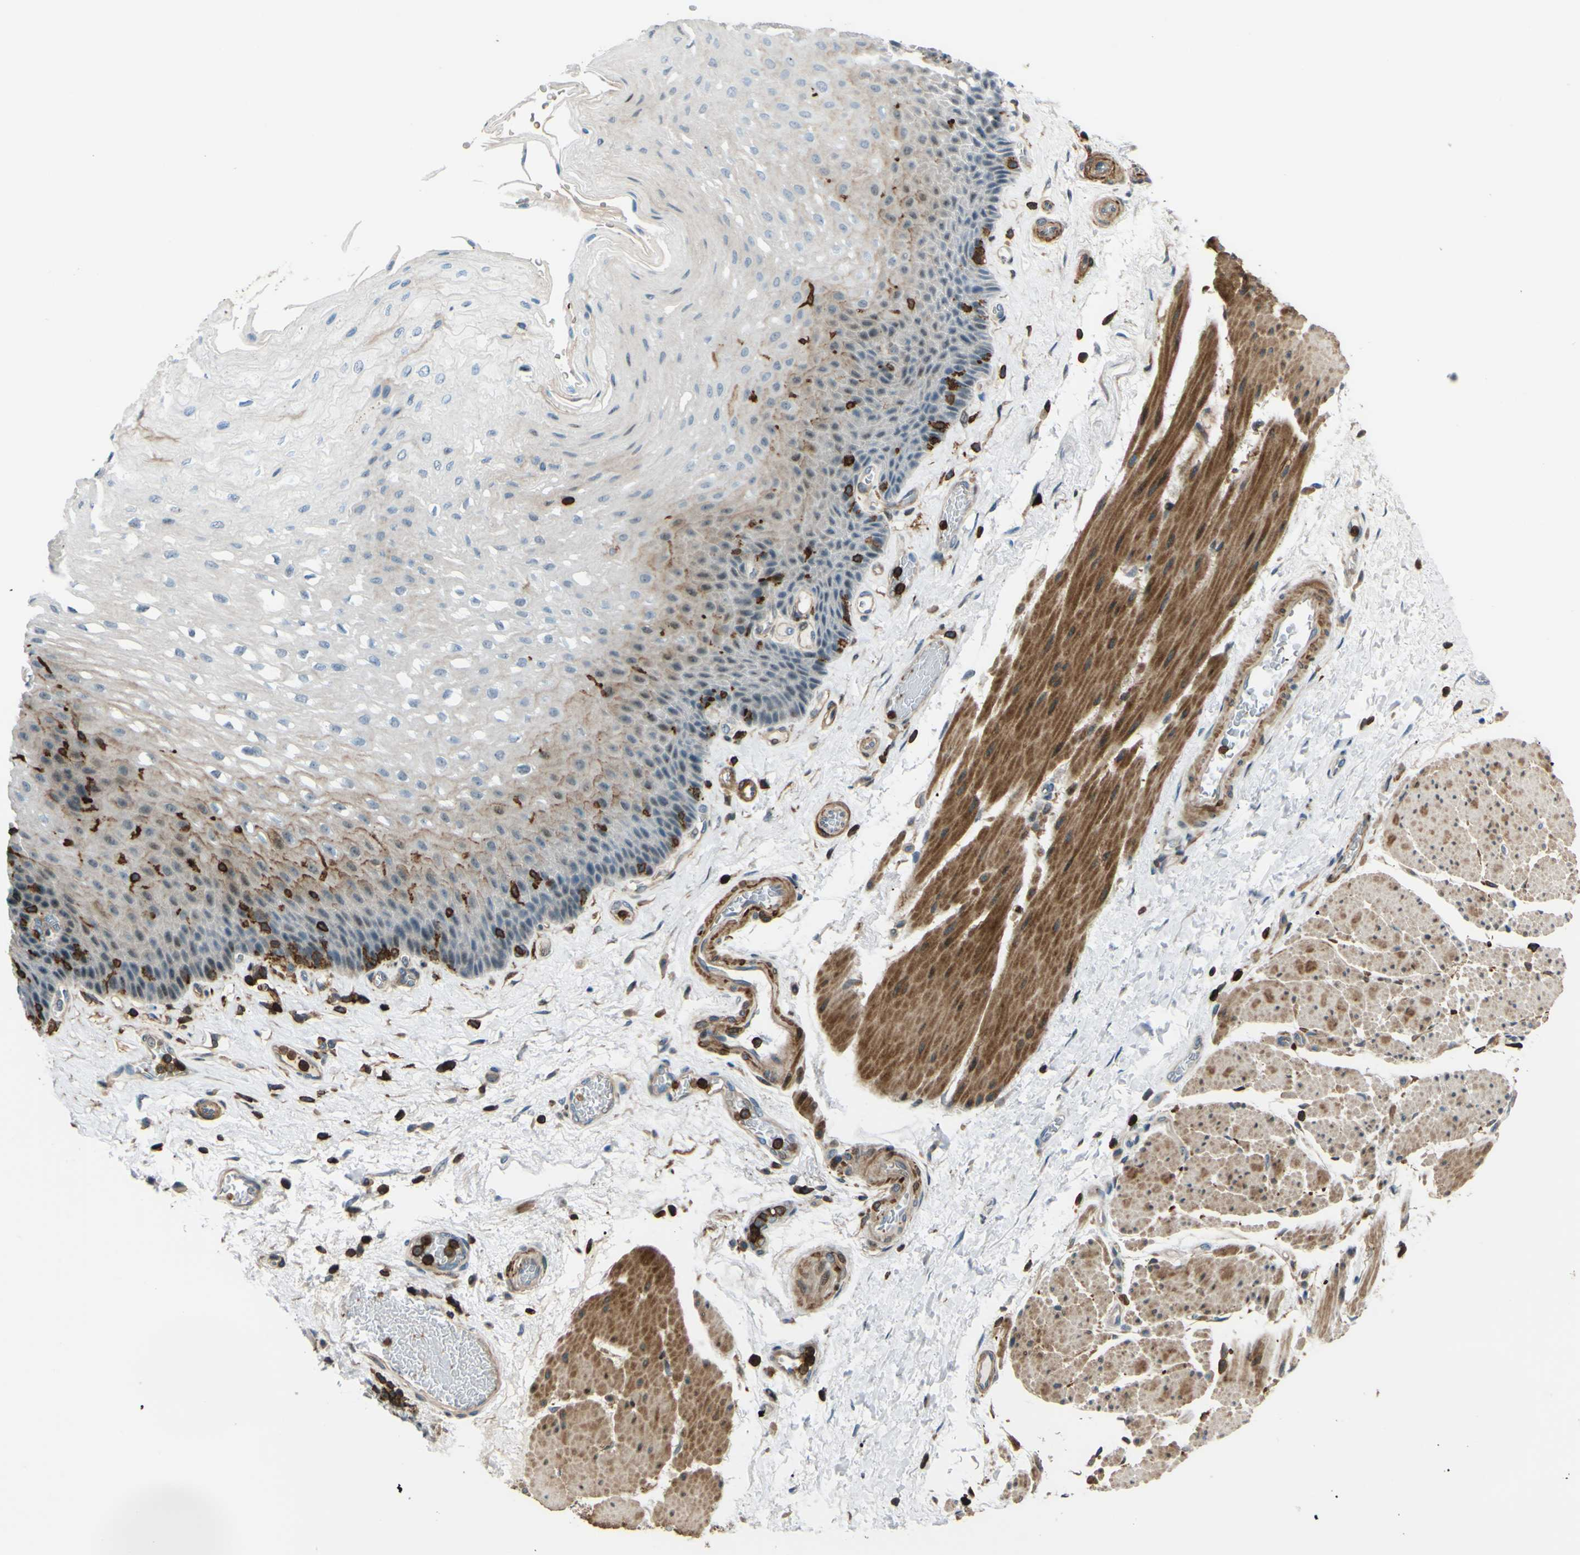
{"staining": {"intensity": "weak", "quantity": "<25%", "location": "cytoplasmic/membranous"}, "tissue": "esophagus", "cell_type": "Squamous epithelial cells", "image_type": "normal", "snomed": [{"axis": "morphology", "description": "Normal tissue, NOS"}, {"axis": "topography", "description": "Esophagus"}], "caption": "The micrograph reveals no staining of squamous epithelial cells in unremarkable esophagus.", "gene": "PCDHB5", "patient": {"sex": "female", "age": 72}}